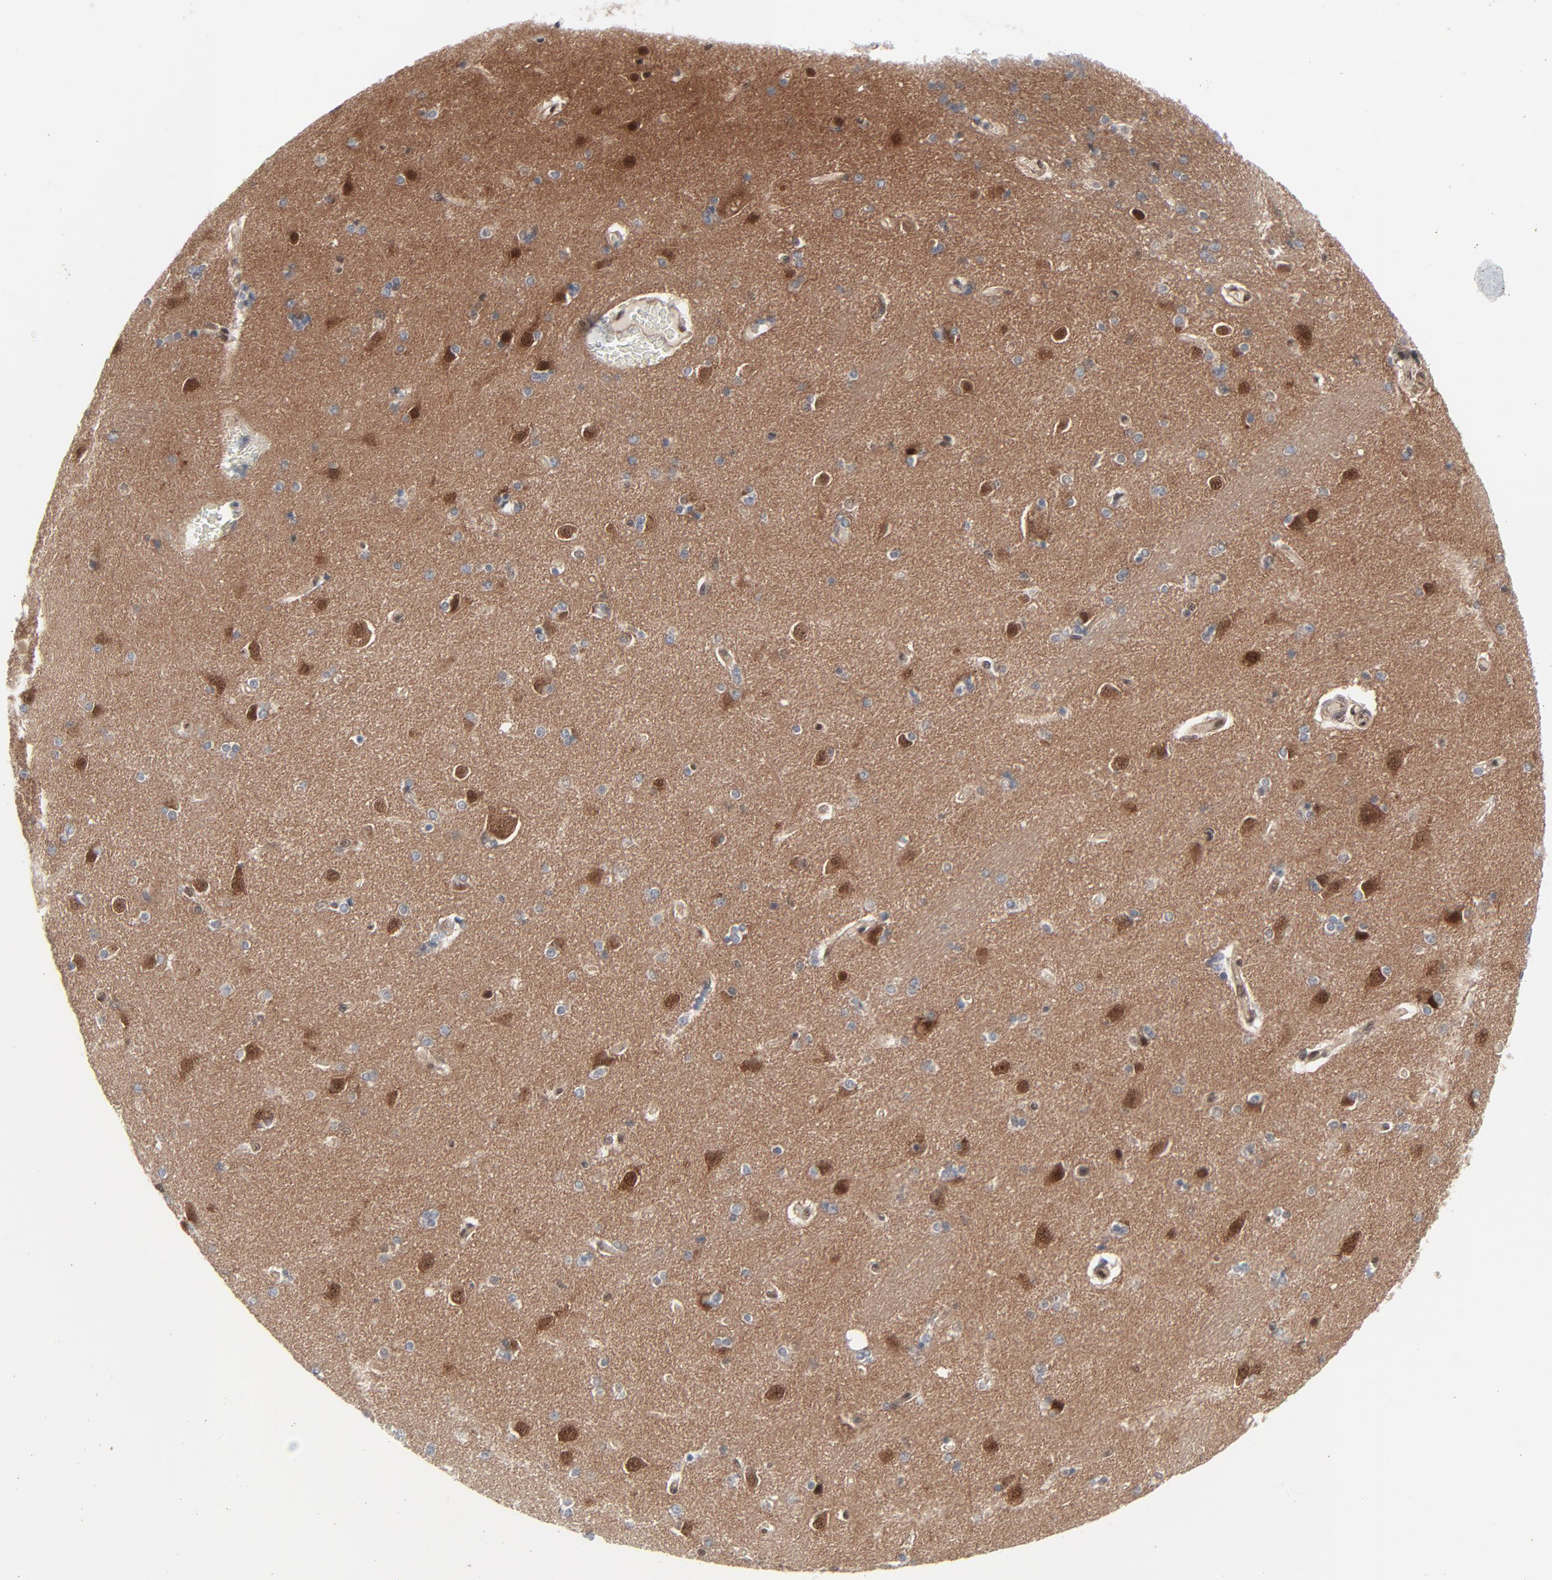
{"staining": {"intensity": "weak", "quantity": "25%-75%", "location": "cytoplasmic/membranous"}, "tissue": "caudate", "cell_type": "Glial cells", "image_type": "normal", "snomed": [{"axis": "morphology", "description": "Normal tissue, NOS"}, {"axis": "topography", "description": "Lateral ventricle wall"}], "caption": "Immunohistochemical staining of benign caudate shows low levels of weak cytoplasmic/membranous expression in about 25%-75% of glial cells.", "gene": "AKT1", "patient": {"sex": "female", "age": 54}}